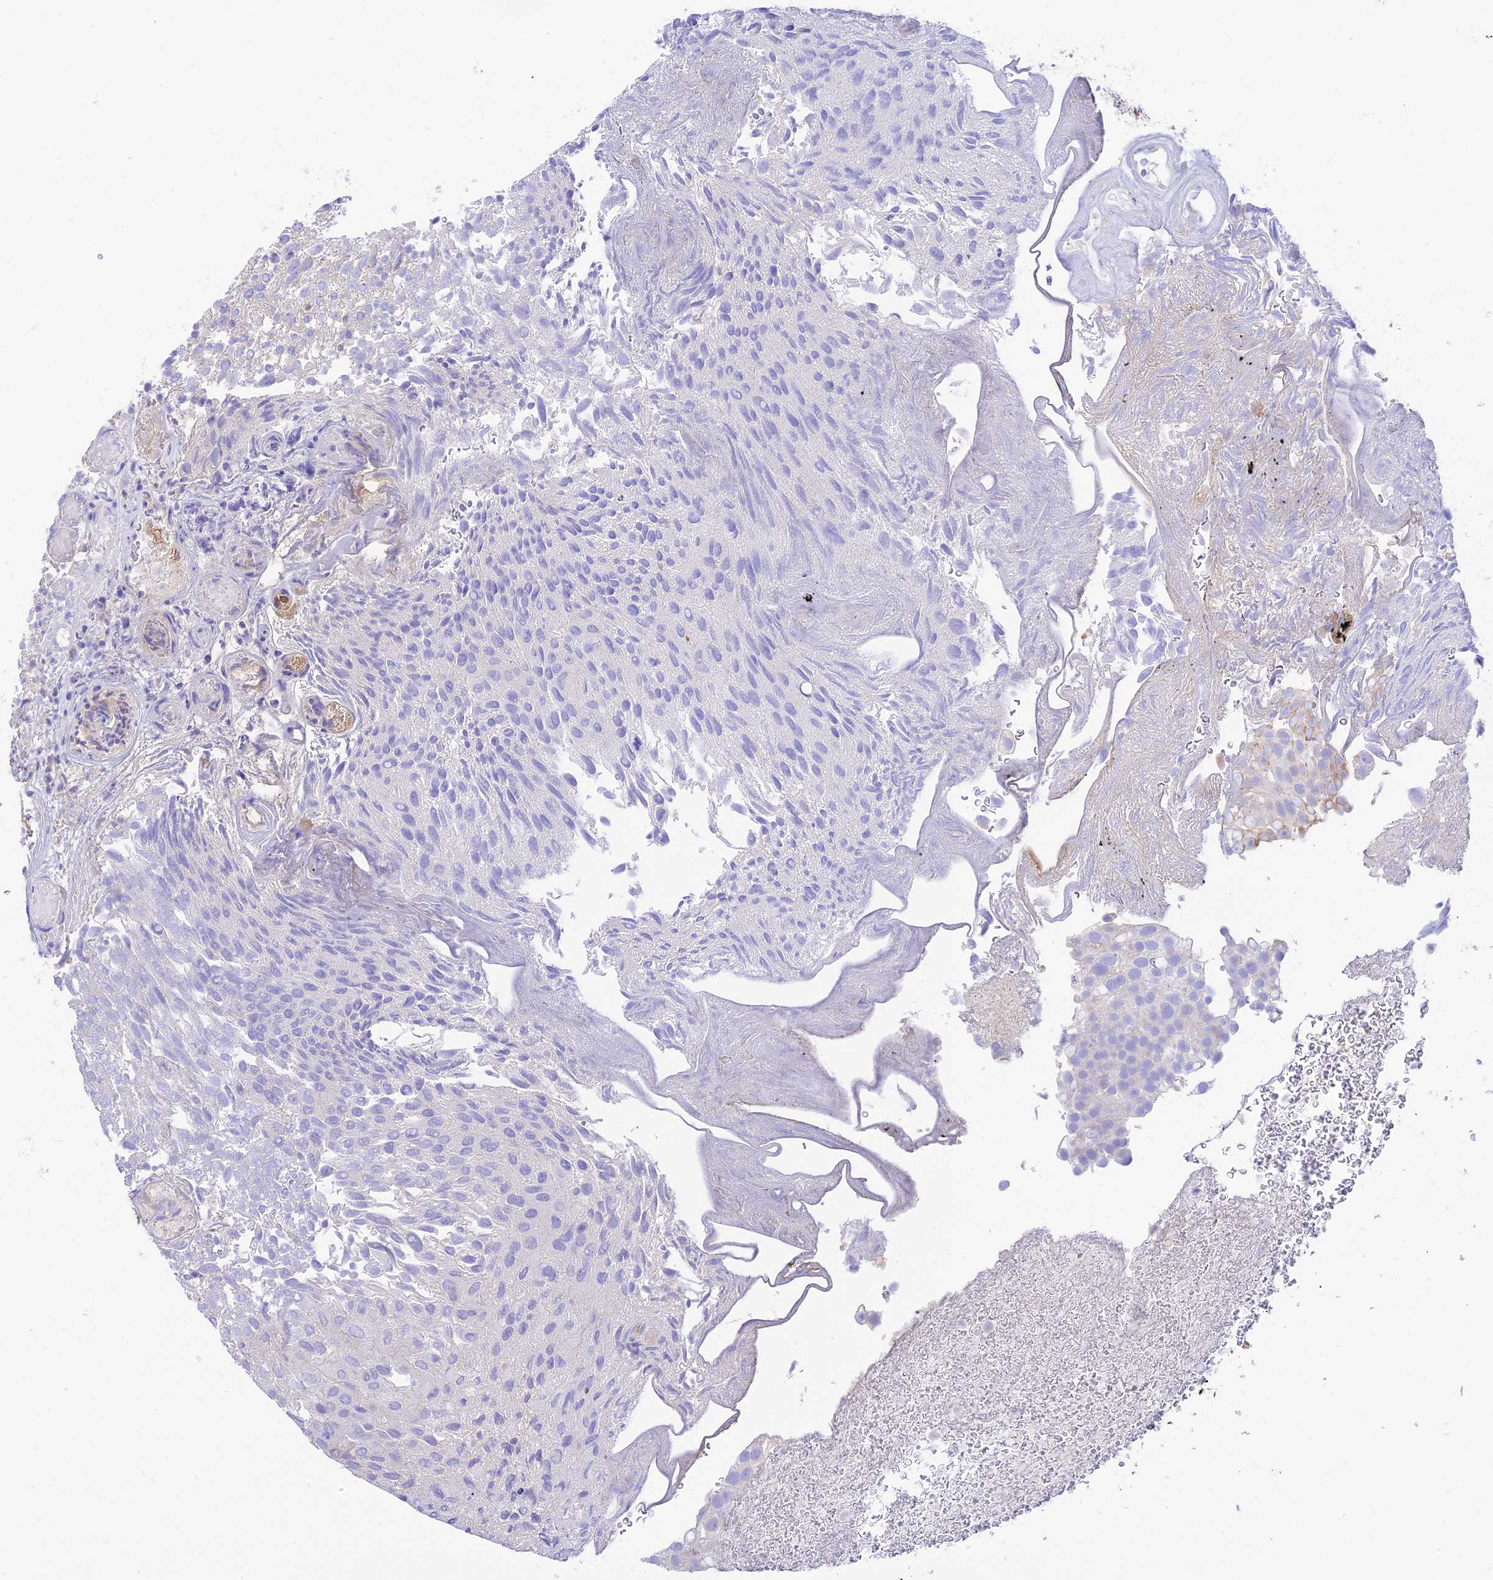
{"staining": {"intensity": "negative", "quantity": "none", "location": "none"}, "tissue": "urothelial cancer", "cell_type": "Tumor cells", "image_type": "cancer", "snomed": [{"axis": "morphology", "description": "Urothelial carcinoma, Low grade"}, {"axis": "topography", "description": "Urinary bladder"}], "caption": "Urothelial cancer was stained to show a protein in brown. There is no significant positivity in tumor cells. Nuclei are stained in blue.", "gene": "NLRP9", "patient": {"sex": "male", "age": 78}}